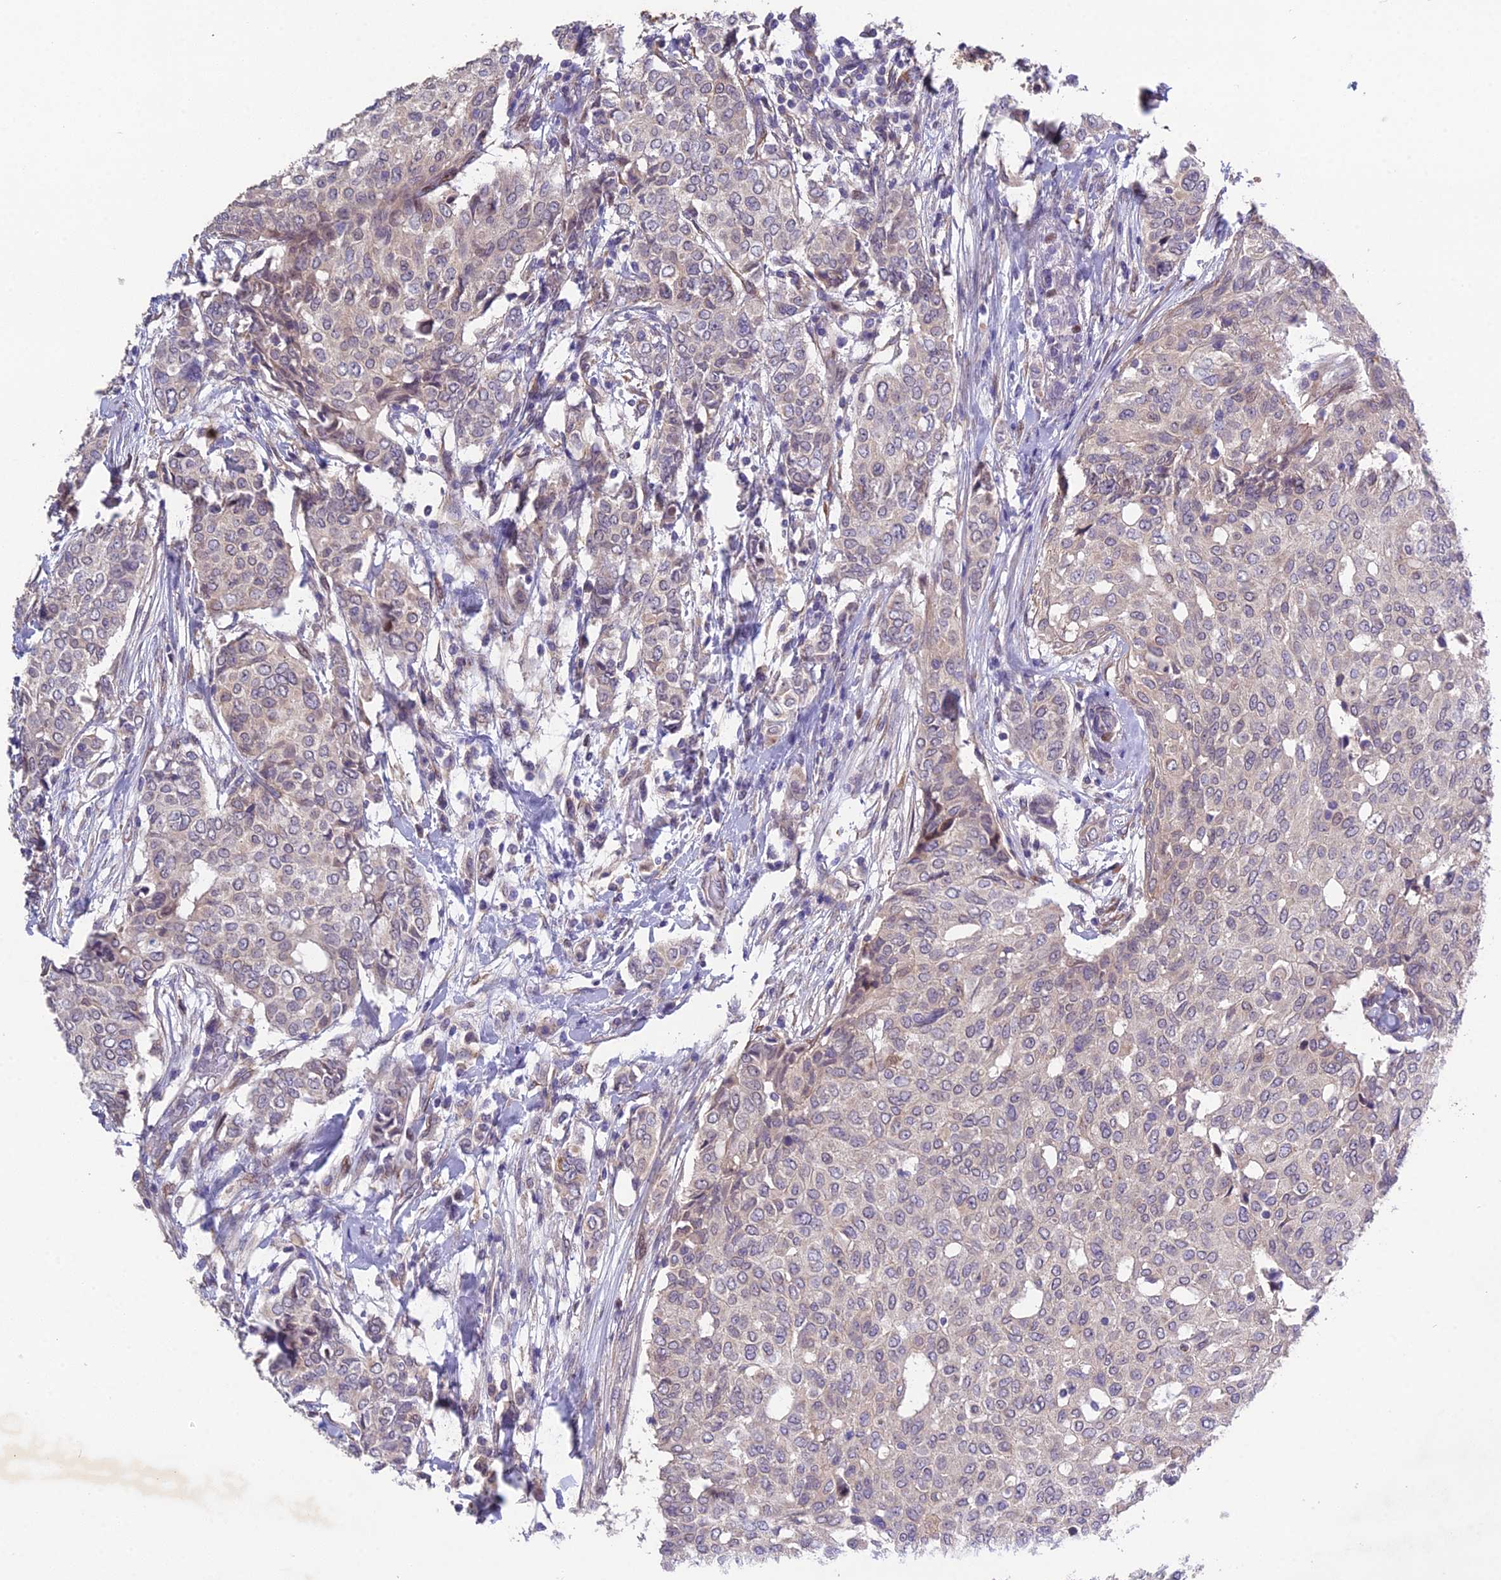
{"staining": {"intensity": "weak", "quantity": "<25%", "location": "cytoplasmic/membranous"}, "tissue": "breast cancer", "cell_type": "Tumor cells", "image_type": "cancer", "snomed": [{"axis": "morphology", "description": "Lobular carcinoma"}, {"axis": "topography", "description": "Breast"}], "caption": "Histopathology image shows no significant protein expression in tumor cells of lobular carcinoma (breast).", "gene": "PUS10", "patient": {"sex": "female", "age": 51}}